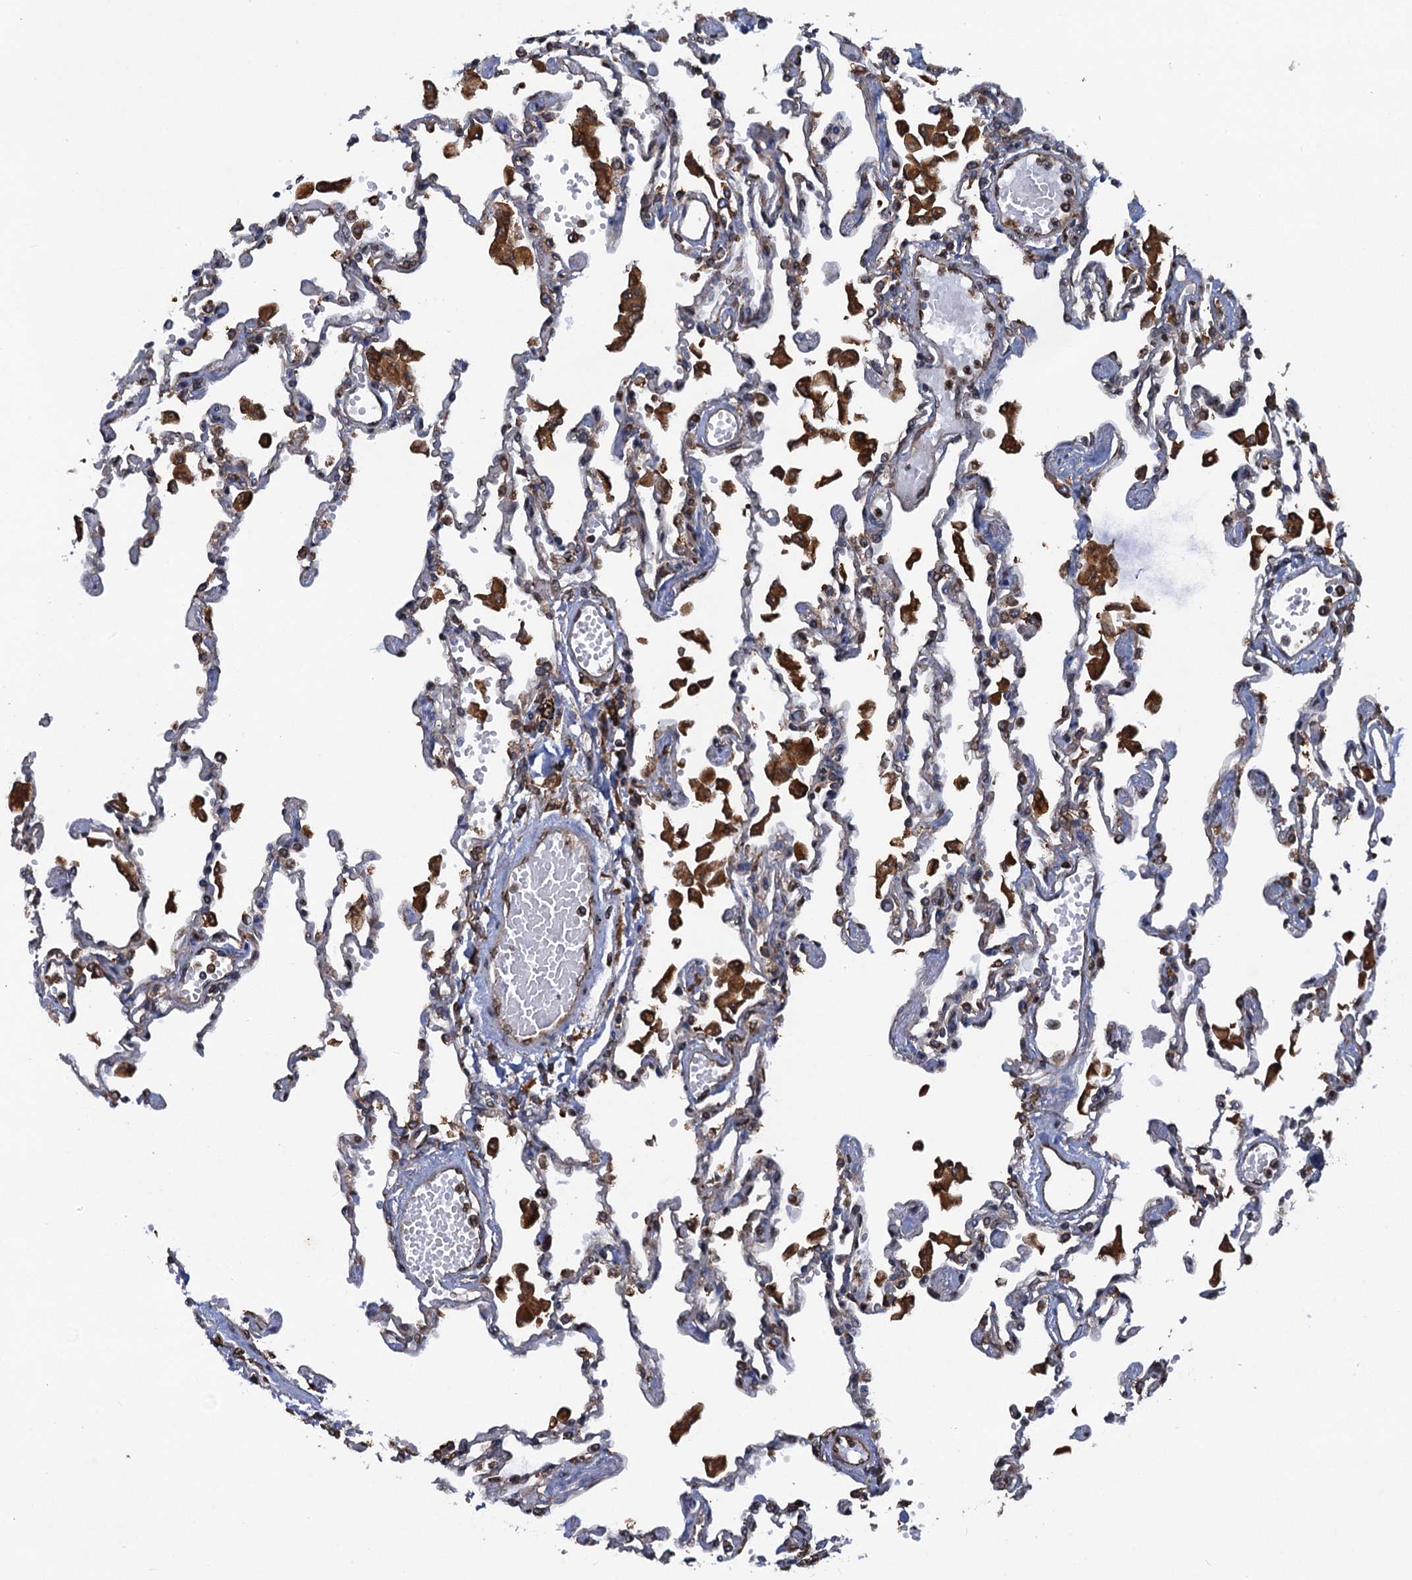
{"staining": {"intensity": "weak", "quantity": "<25%", "location": "cytoplasmic/membranous"}, "tissue": "lung", "cell_type": "Alveolar cells", "image_type": "normal", "snomed": [{"axis": "morphology", "description": "Normal tissue, NOS"}, {"axis": "topography", "description": "Bronchus"}, {"axis": "topography", "description": "Lung"}], "caption": "The immunohistochemistry image has no significant expression in alveolar cells of lung.", "gene": "ARMC5", "patient": {"sex": "female", "age": 49}}